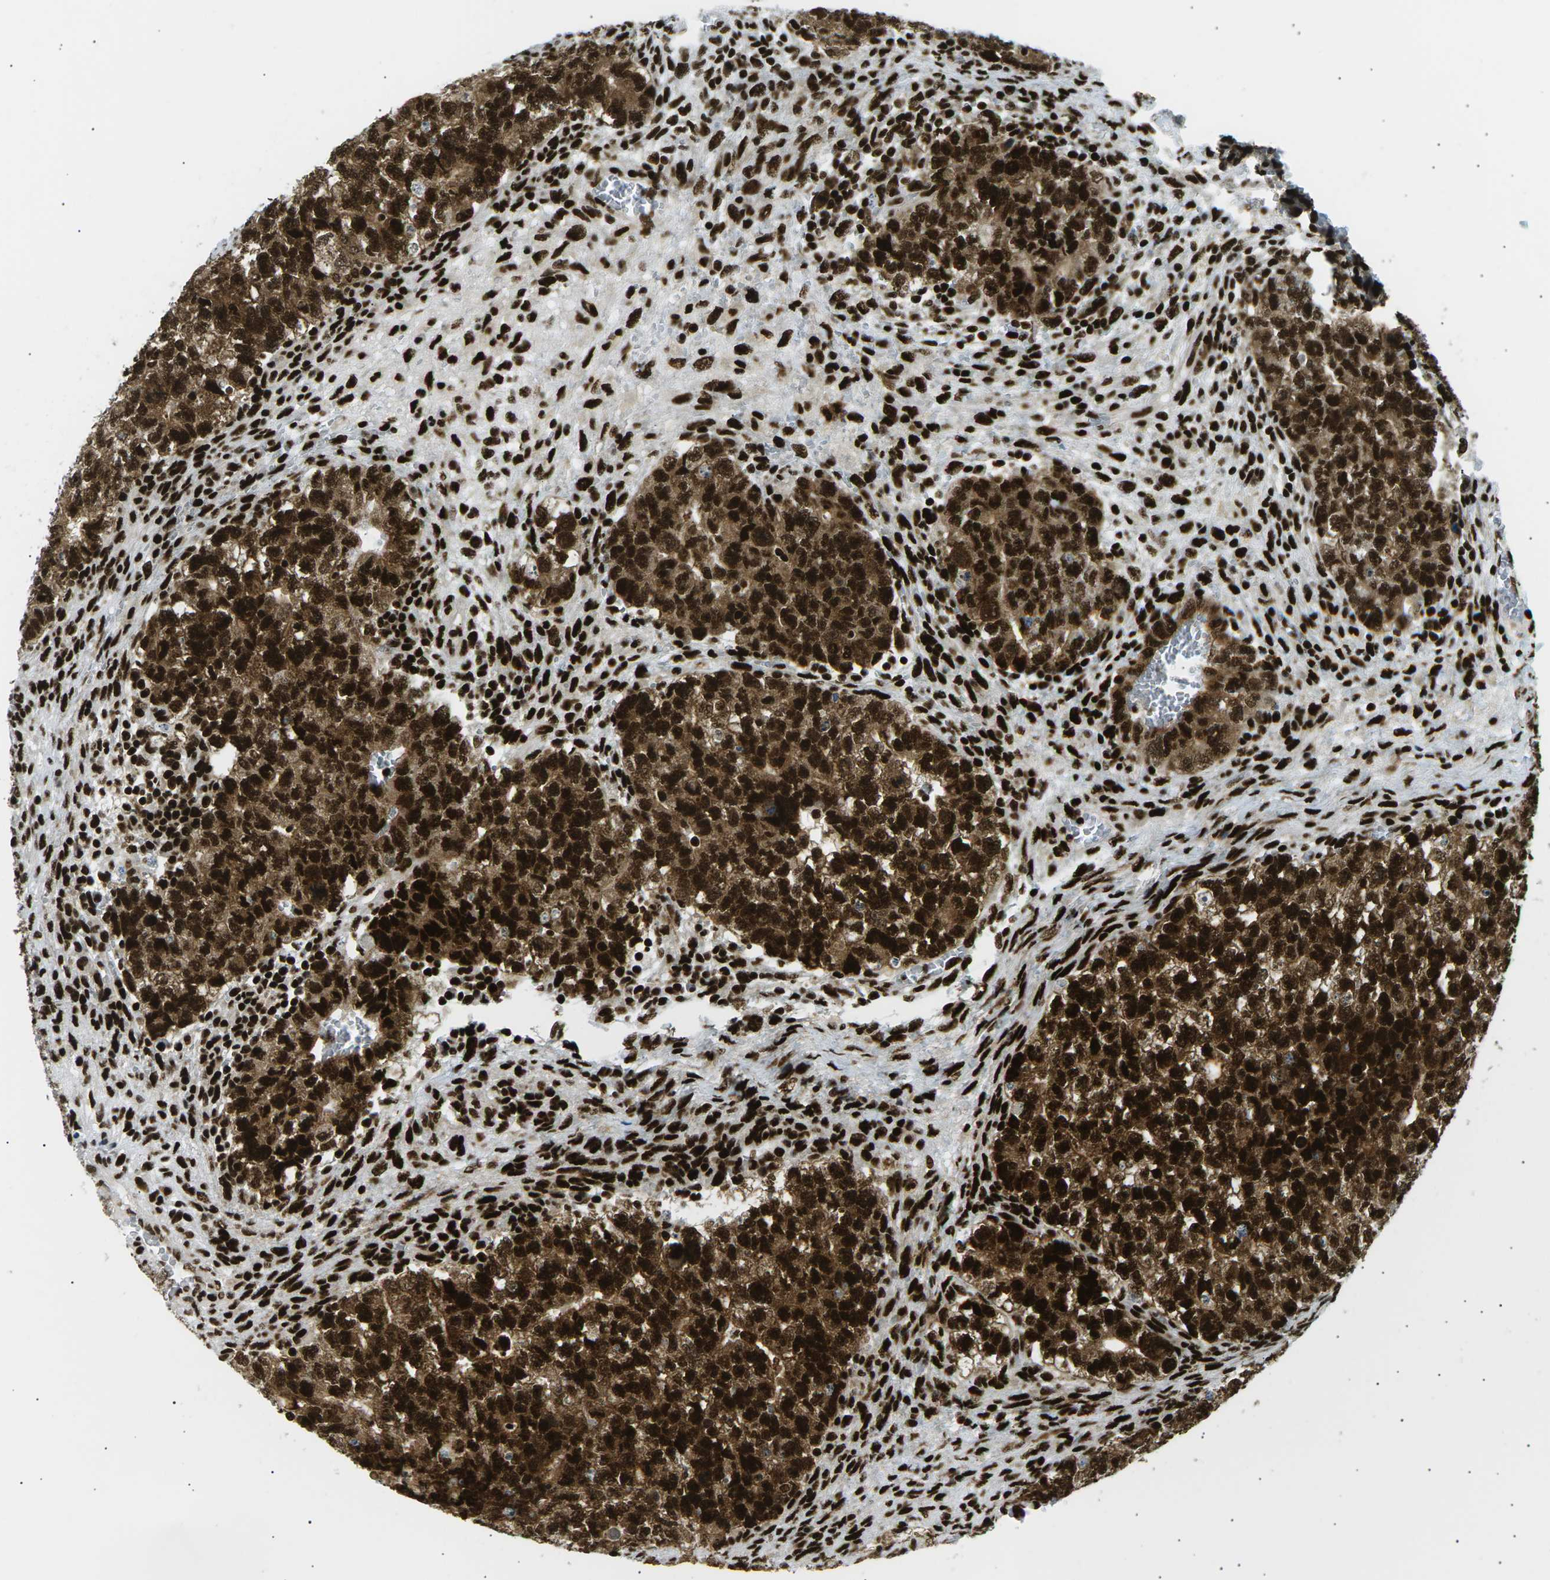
{"staining": {"intensity": "strong", "quantity": ">75%", "location": "cytoplasmic/membranous,nuclear"}, "tissue": "testis cancer", "cell_type": "Tumor cells", "image_type": "cancer", "snomed": [{"axis": "morphology", "description": "Seminoma, NOS"}, {"axis": "morphology", "description": "Carcinoma, Embryonal, NOS"}, {"axis": "topography", "description": "Testis"}], "caption": "Testis cancer (seminoma) stained for a protein displays strong cytoplasmic/membranous and nuclear positivity in tumor cells.", "gene": "RPA2", "patient": {"sex": "male", "age": 38}}